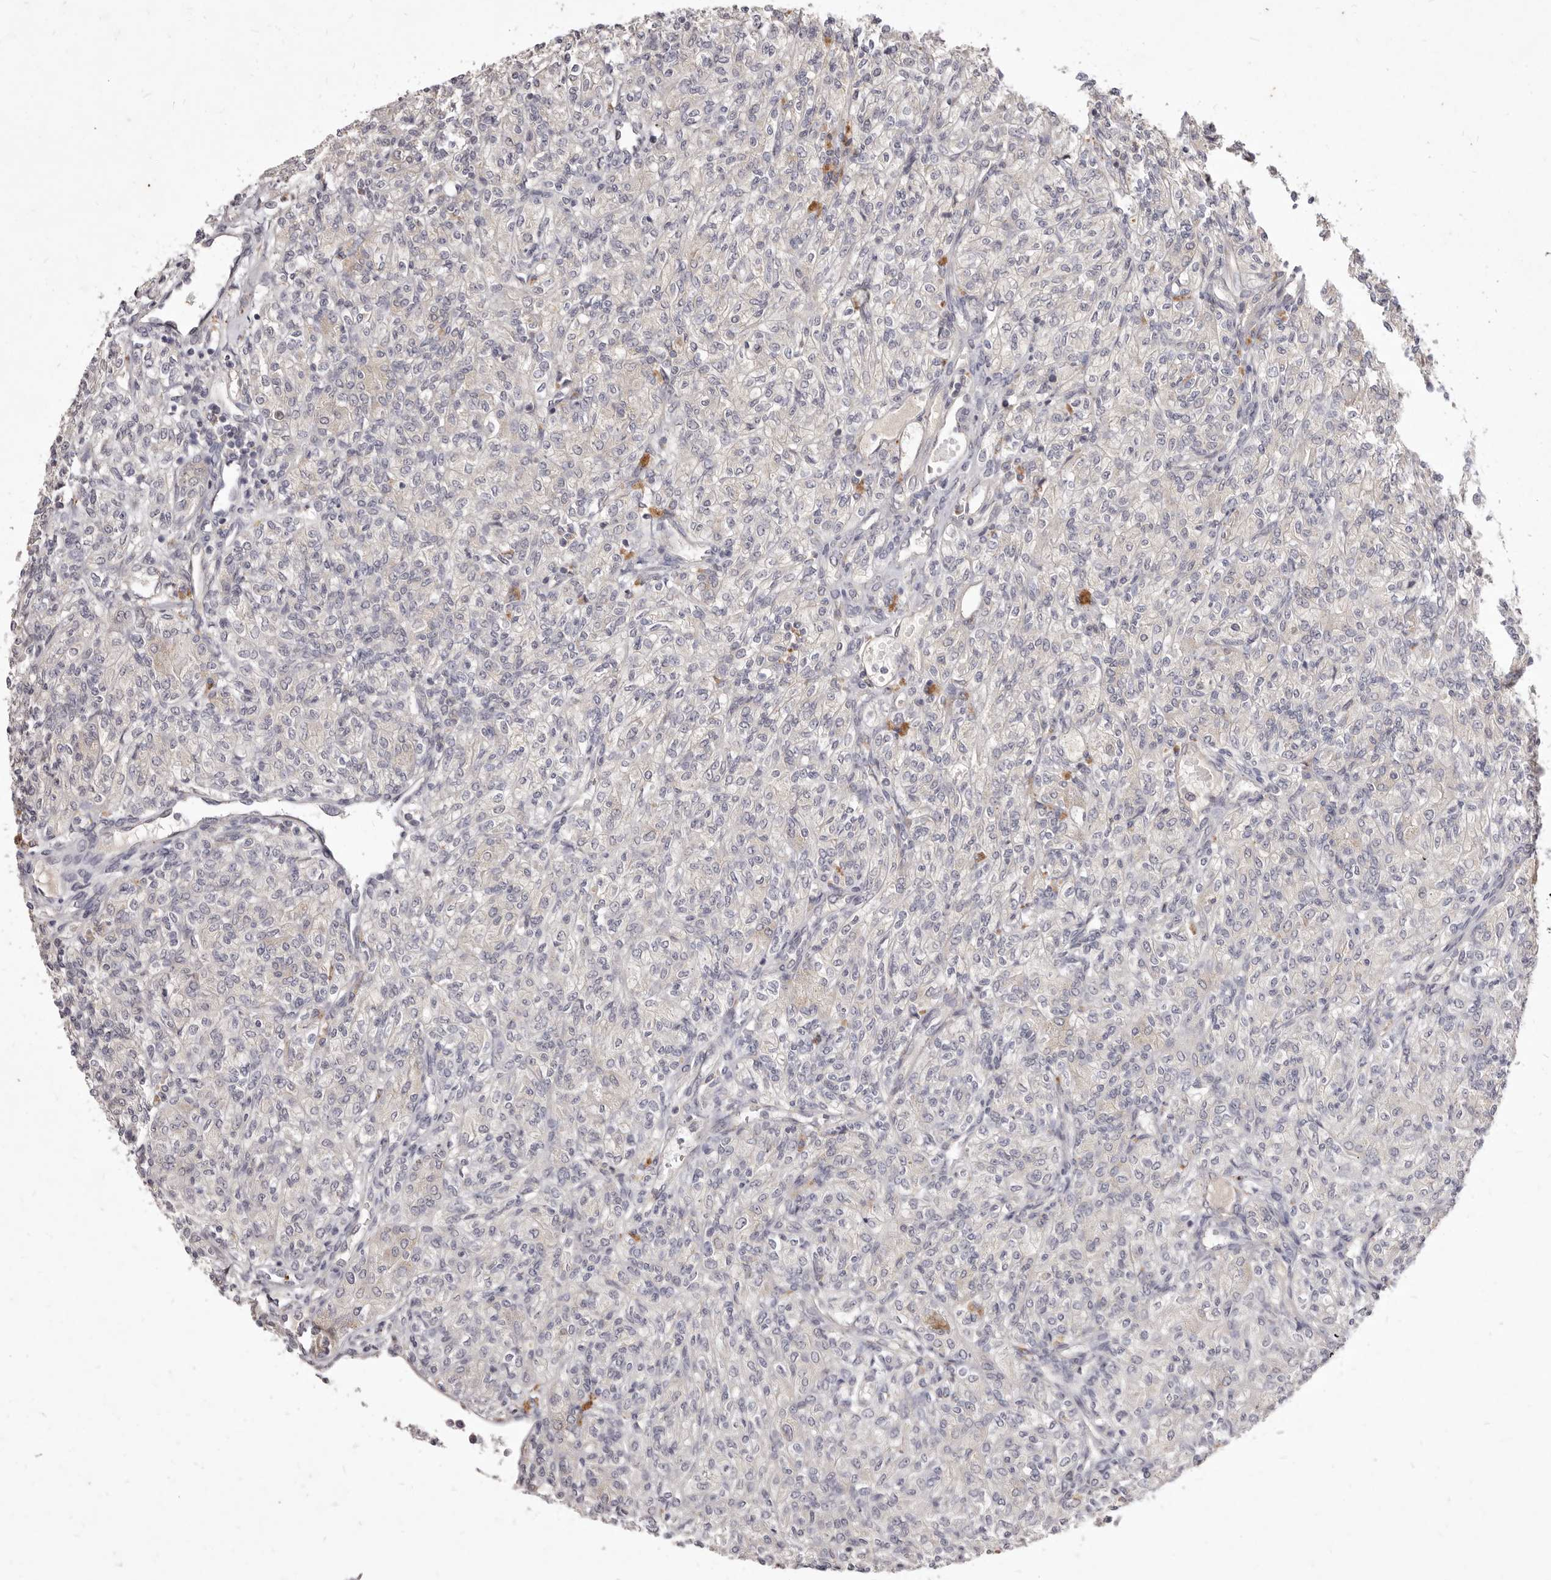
{"staining": {"intensity": "negative", "quantity": "none", "location": "none"}, "tissue": "renal cancer", "cell_type": "Tumor cells", "image_type": "cancer", "snomed": [{"axis": "morphology", "description": "Adenocarcinoma, NOS"}, {"axis": "topography", "description": "Kidney"}], "caption": "Immunohistochemistry image of human renal cancer stained for a protein (brown), which demonstrates no staining in tumor cells.", "gene": "GARNL3", "patient": {"sex": "male", "age": 77}}